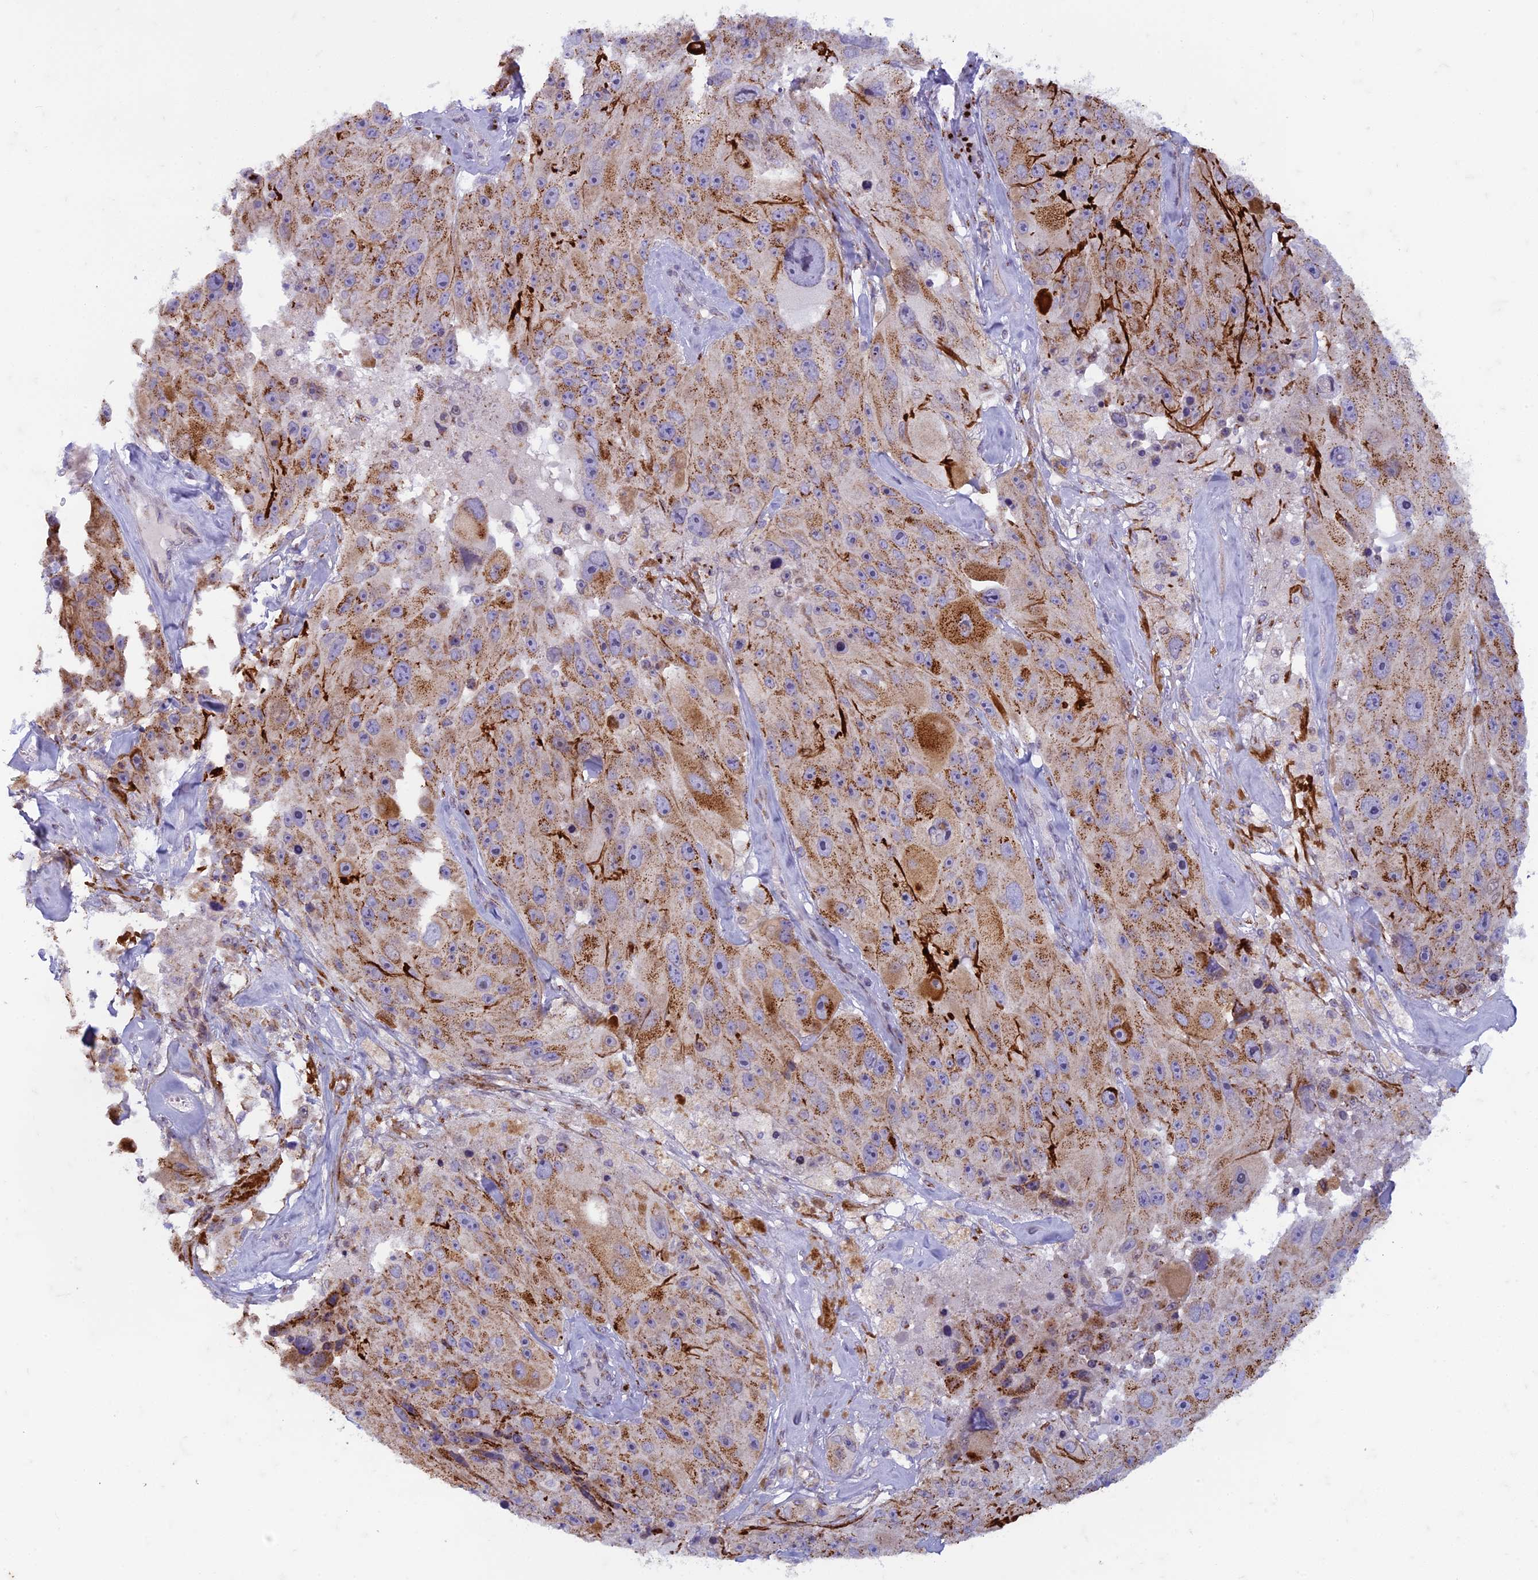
{"staining": {"intensity": "moderate", "quantity": ">75%", "location": "cytoplasmic/membranous"}, "tissue": "melanoma", "cell_type": "Tumor cells", "image_type": "cancer", "snomed": [{"axis": "morphology", "description": "Malignant melanoma, Metastatic site"}, {"axis": "topography", "description": "Lymph node"}], "caption": "Moderate cytoplasmic/membranous expression for a protein is appreciated in approximately >75% of tumor cells of malignant melanoma (metastatic site) using immunohistochemistry (IHC).", "gene": "FAM3C", "patient": {"sex": "male", "age": 62}}